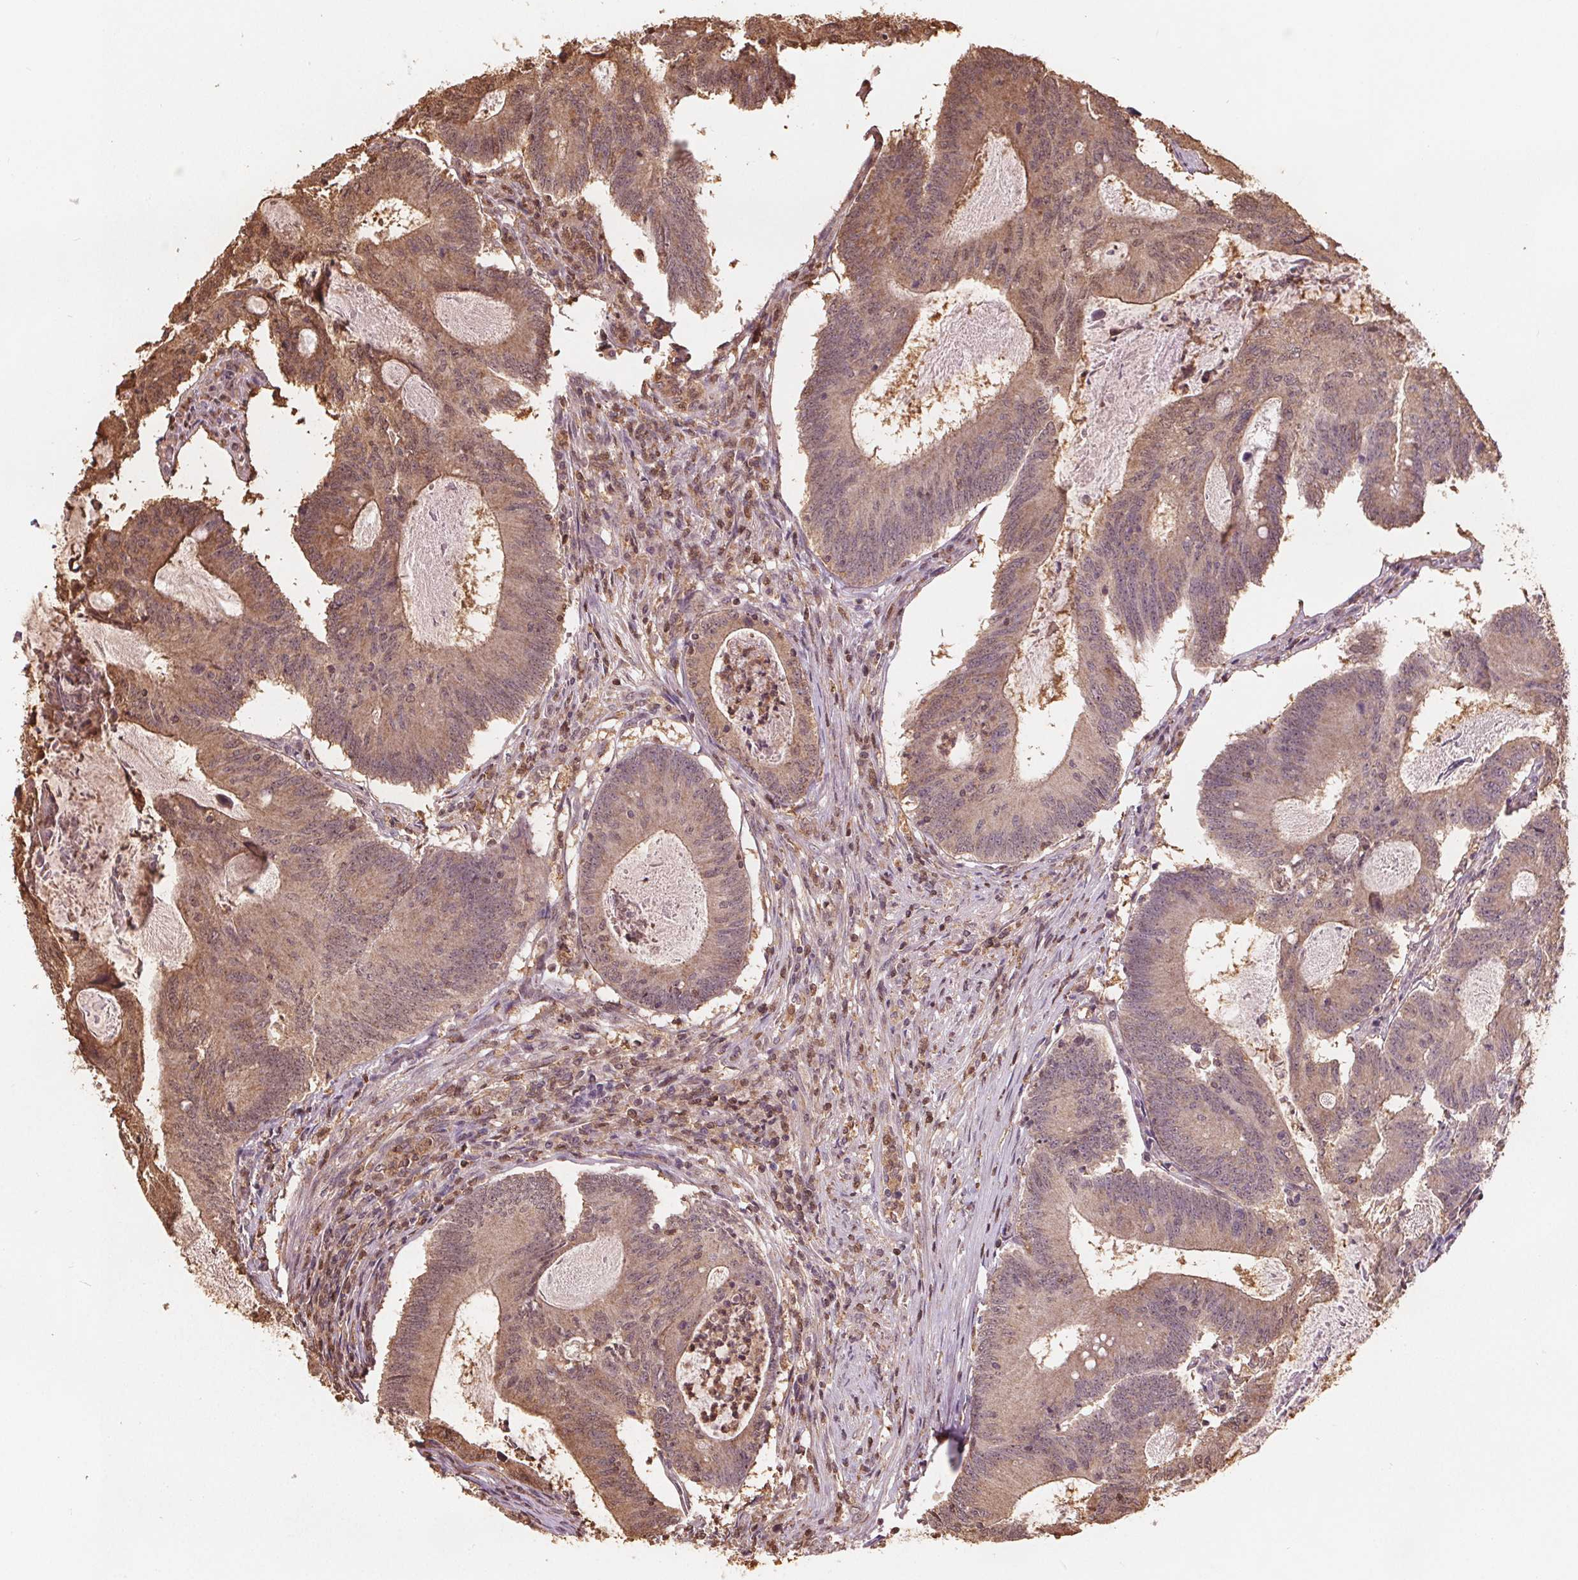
{"staining": {"intensity": "moderate", "quantity": ">75%", "location": "cytoplasmic/membranous,nuclear"}, "tissue": "colorectal cancer", "cell_type": "Tumor cells", "image_type": "cancer", "snomed": [{"axis": "morphology", "description": "Adenocarcinoma, NOS"}, {"axis": "topography", "description": "Colon"}], "caption": "A photomicrograph of colorectal adenocarcinoma stained for a protein reveals moderate cytoplasmic/membranous and nuclear brown staining in tumor cells.", "gene": "ENO1", "patient": {"sex": "female", "age": 70}}